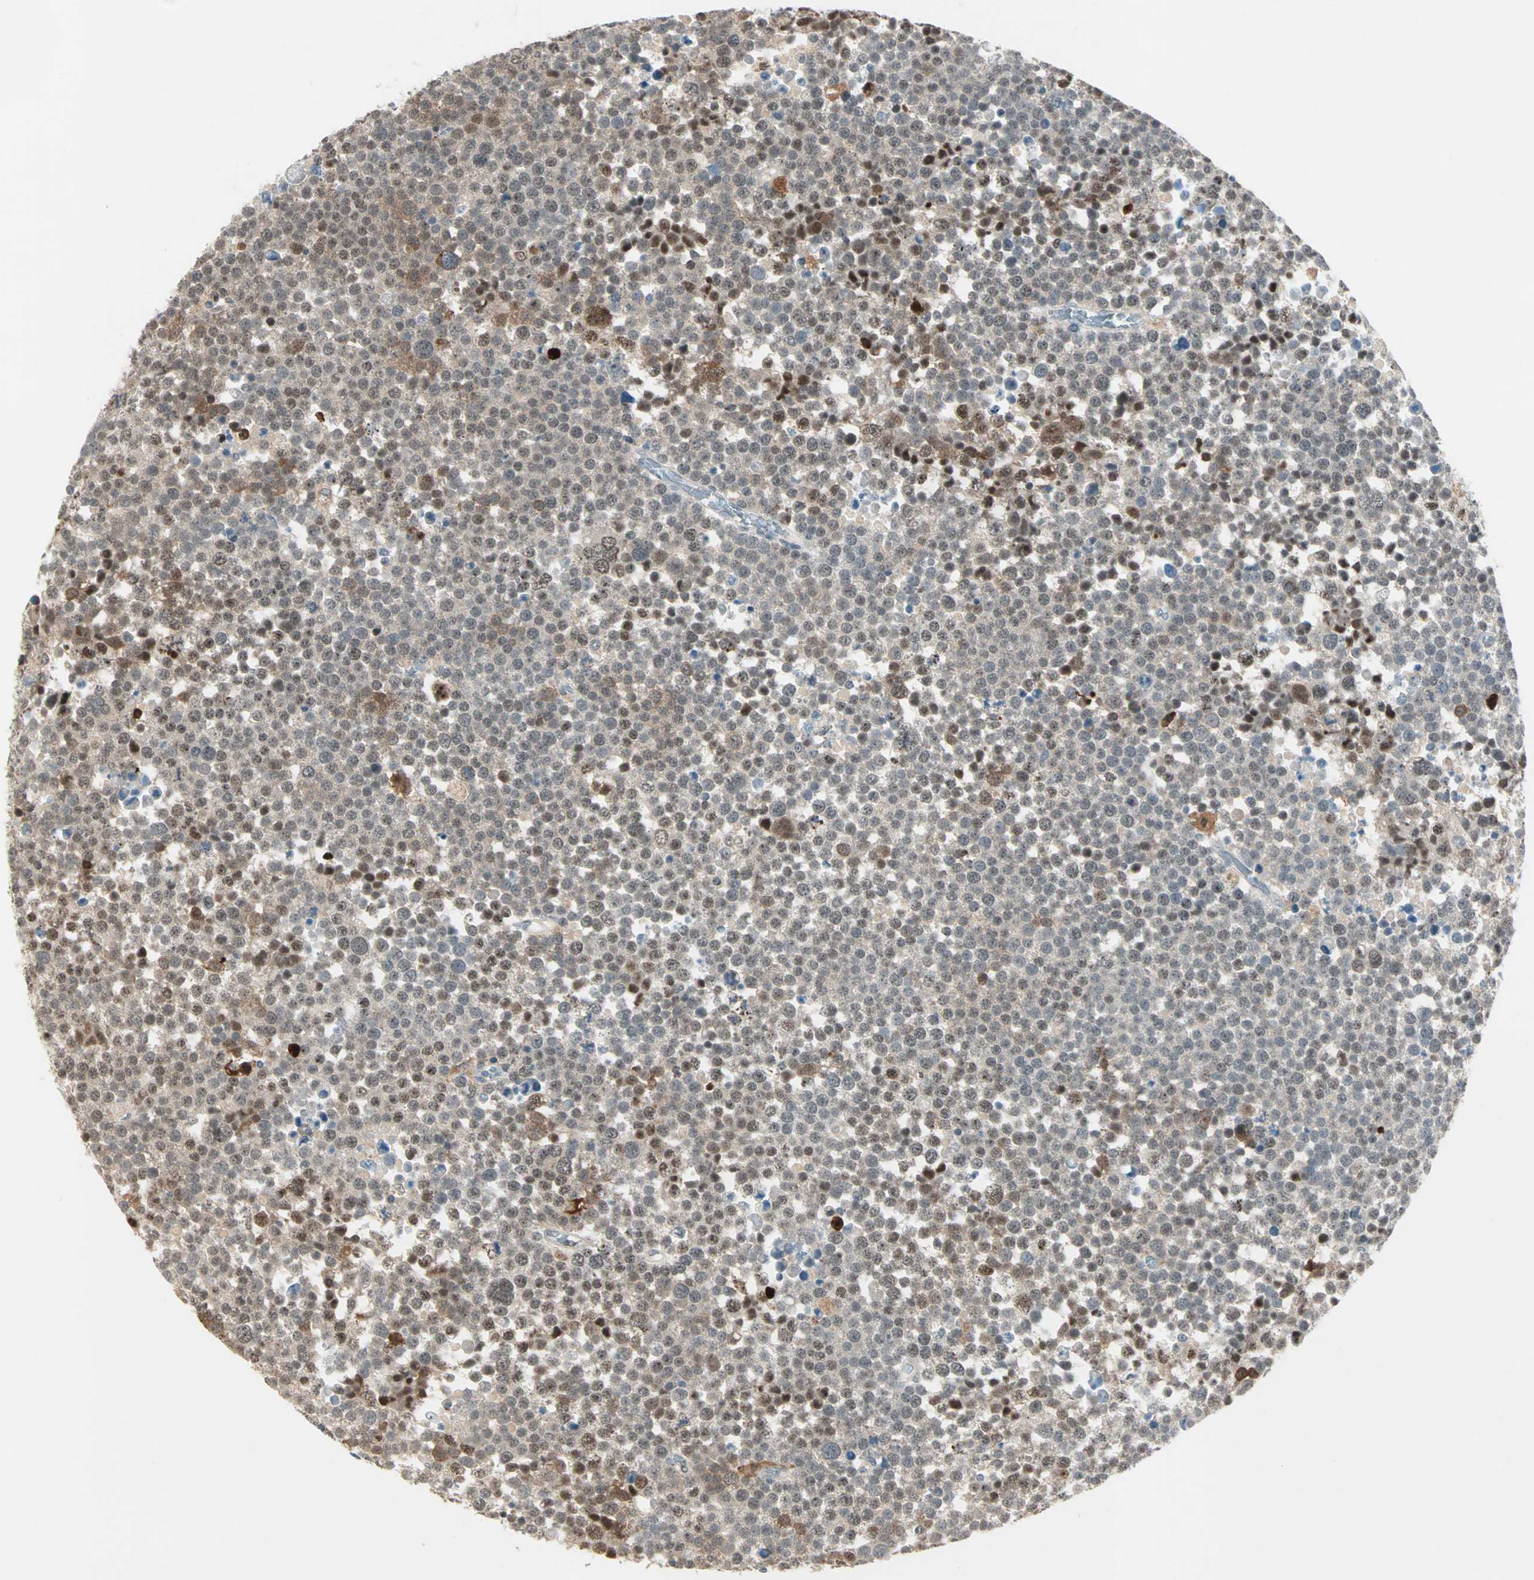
{"staining": {"intensity": "weak", "quantity": "25%-75%", "location": "cytoplasmic/membranous,nuclear"}, "tissue": "testis cancer", "cell_type": "Tumor cells", "image_type": "cancer", "snomed": [{"axis": "morphology", "description": "Seminoma, NOS"}, {"axis": "topography", "description": "Testis"}], "caption": "This is an image of immunohistochemistry (IHC) staining of testis seminoma, which shows weak expression in the cytoplasmic/membranous and nuclear of tumor cells.", "gene": "RTL6", "patient": {"sex": "male", "age": 71}}